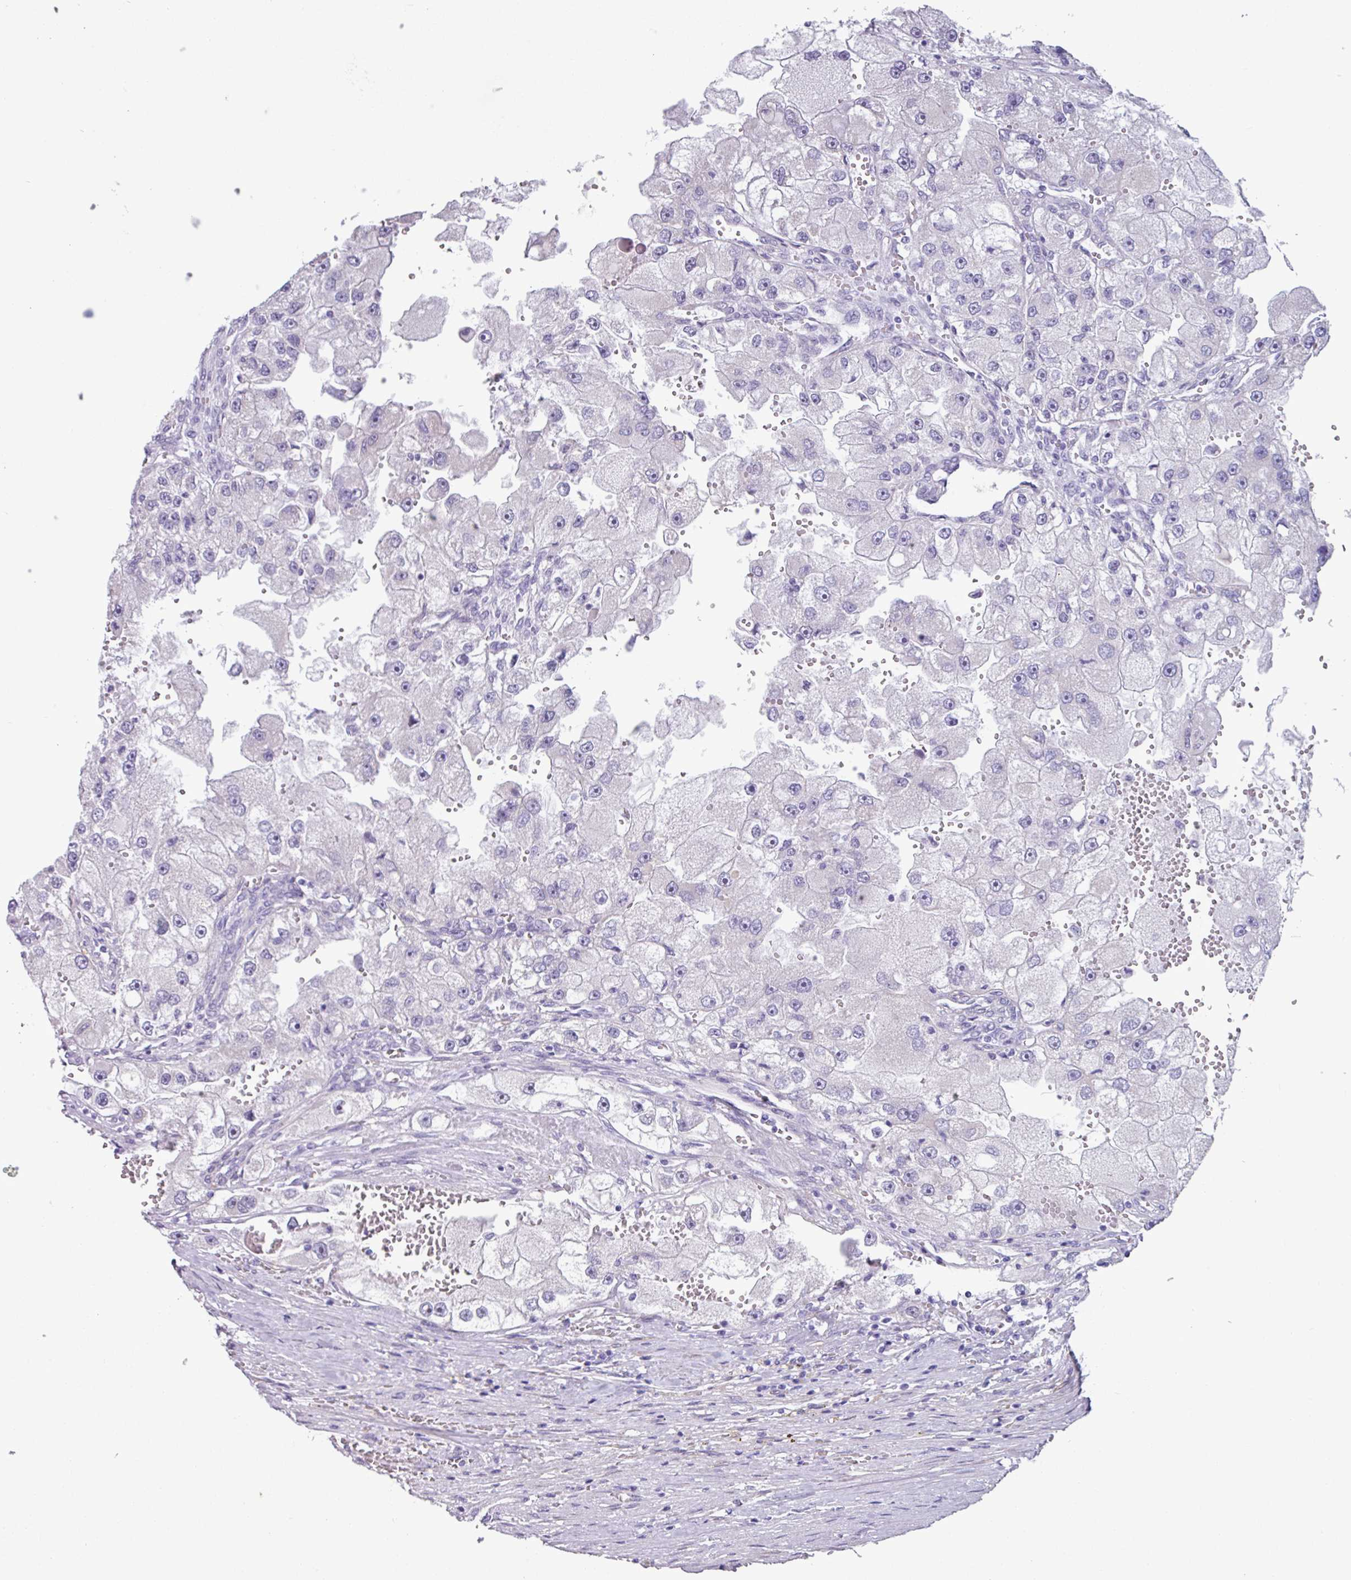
{"staining": {"intensity": "negative", "quantity": "none", "location": "none"}, "tissue": "renal cancer", "cell_type": "Tumor cells", "image_type": "cancer", "snomed": [{"axis": "morphology", "description": "Adenocarcinoma, NOS"}, {"axis": "topography", "description": "Kidney"}], "caption": "An IHC photomicrograph of adenocarcinoma (renal) is shown. There is no staining in tumor cells of adenocarcinoma (renal).", "gene": "OTX1", "patient": {"sex": "male", "age": 63}}